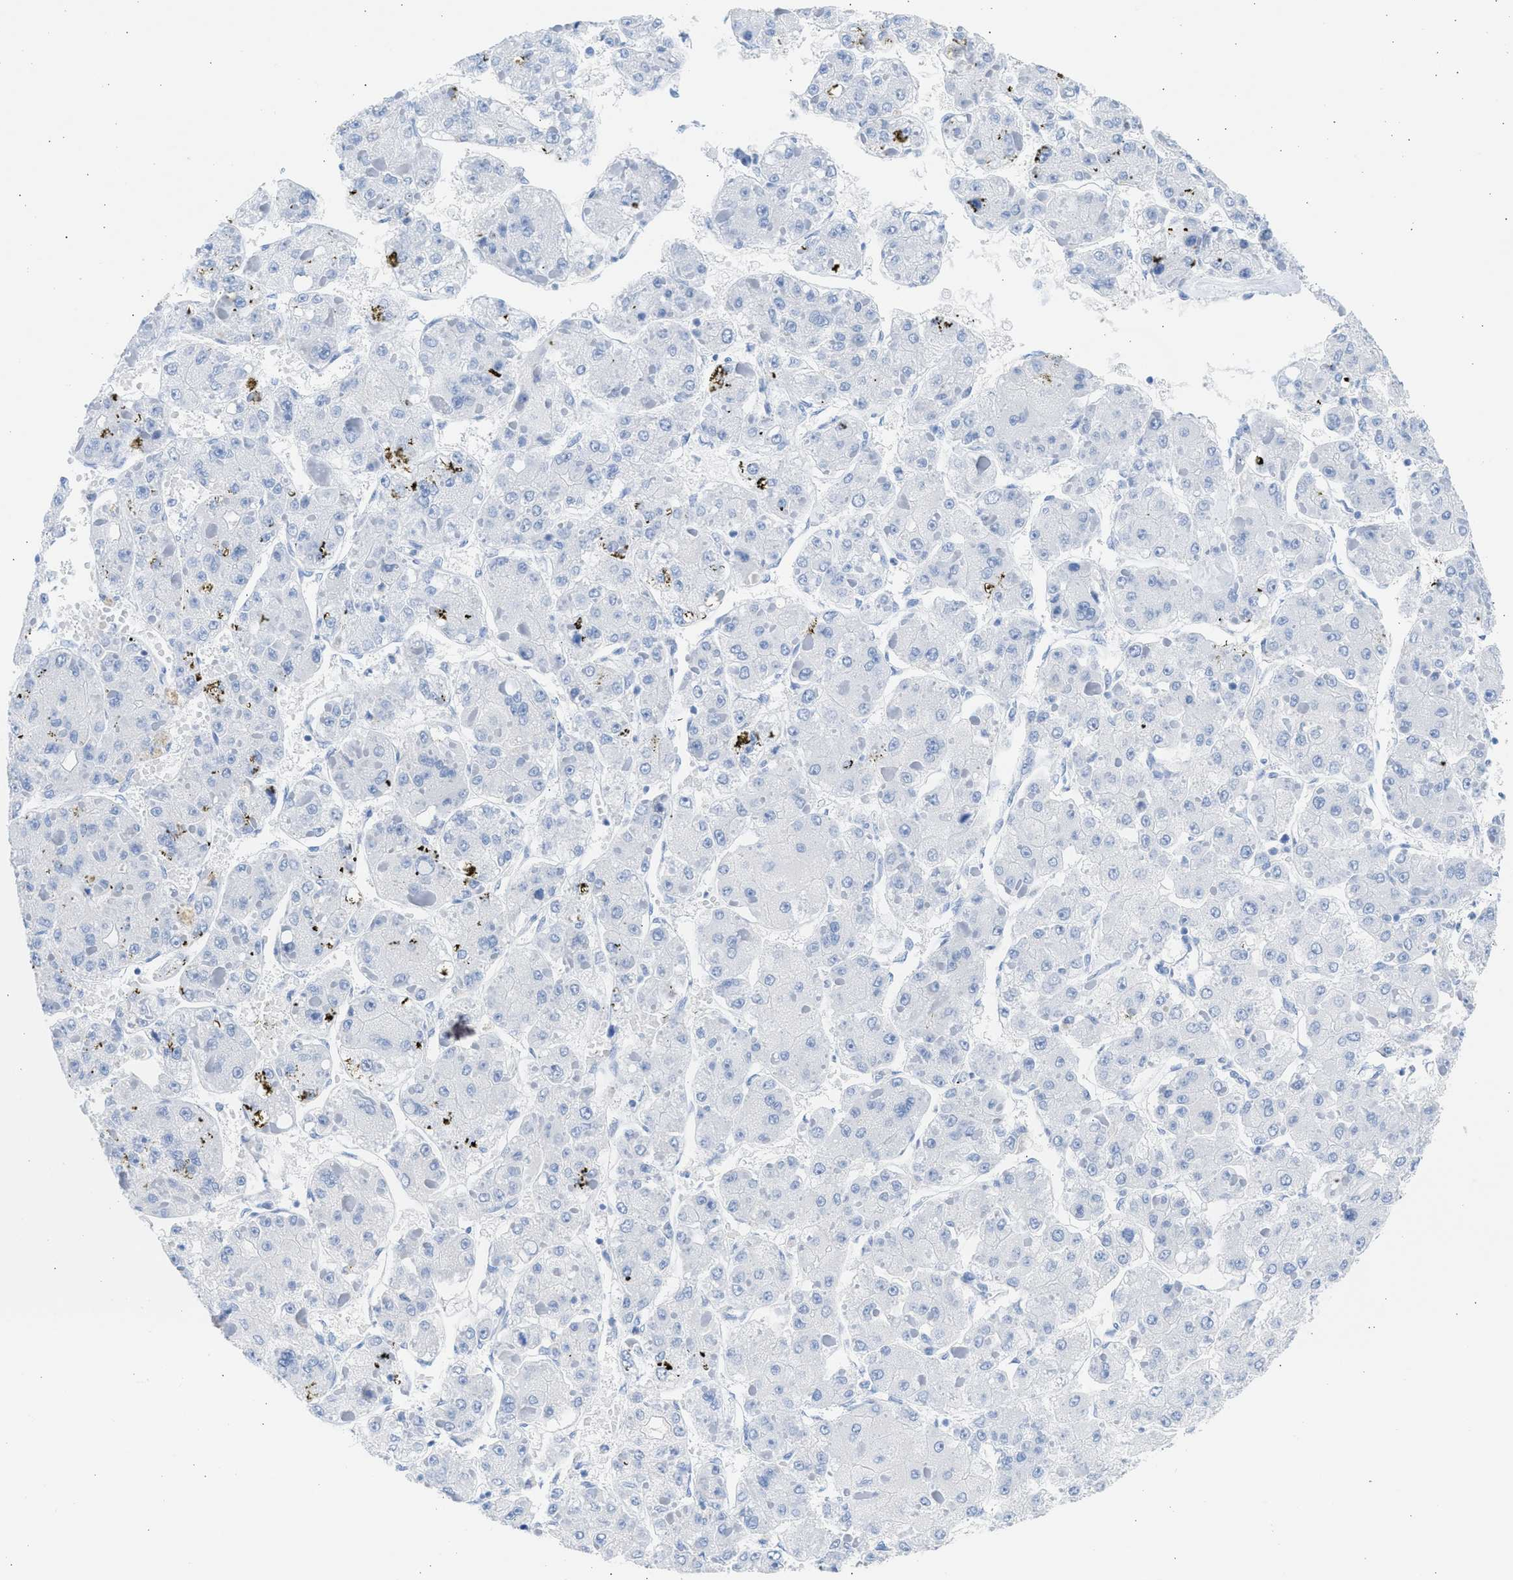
{"staining": {"intensity": "negative", "quantity": "none", "location": "none"}, "tissue": "liver cancer", "cell_type": "Tumor cells", "image_type": "cancer", "snomed": [{"axis": "morphology", "description": "Carcinoma, Hepatocellular, NOS"}, {"axis": "topography", "description": "Liver"}], "caption": "Hepatocellular carcinoma (liver) was stained to show a protein in brown. There is no significant positivity in tumor cells.", "gene": "SPATA3", "patient": {"sex": "female", "age": 73}}